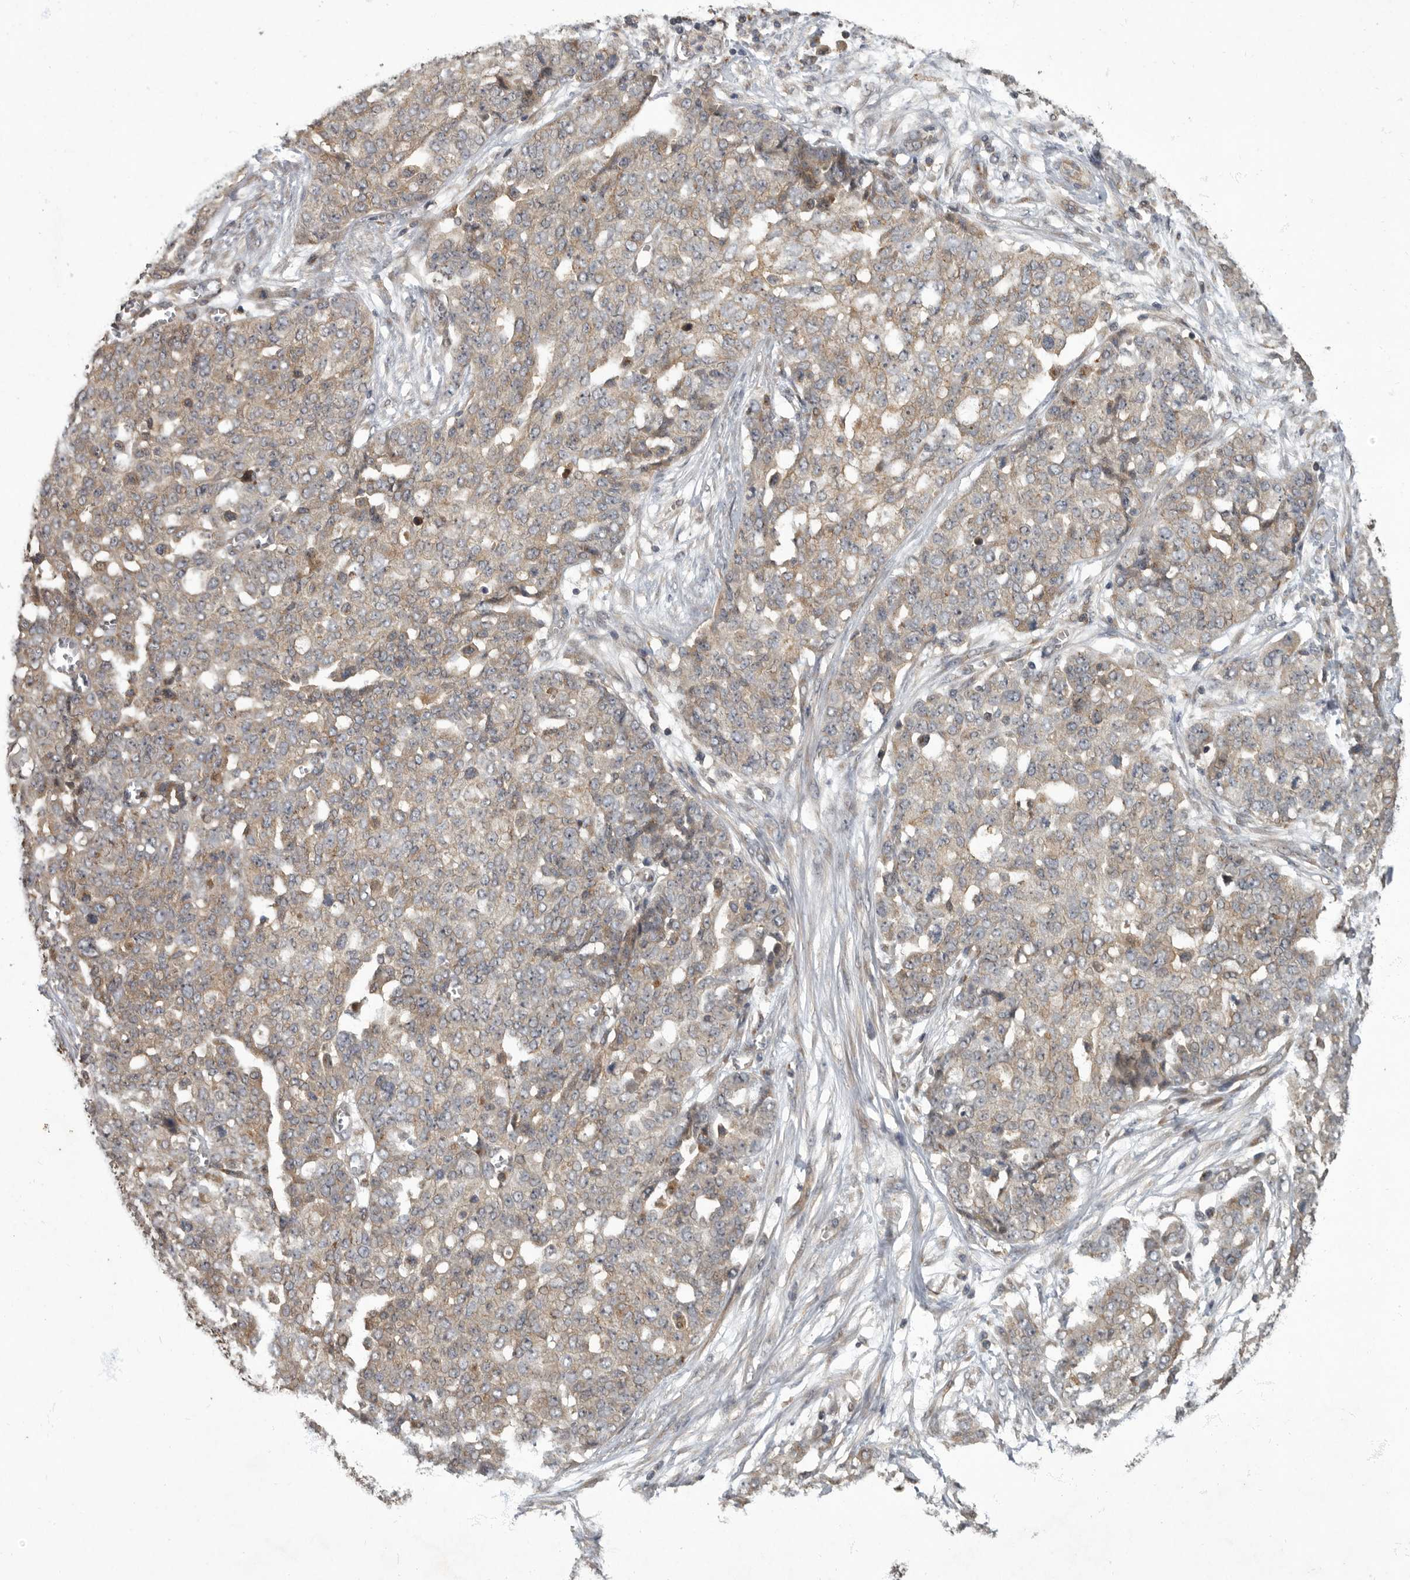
{"staining": {"intensity": "moderate", "quantity": "25%-75%", "location": "cytoplasmic/membranous"}, "tissue": "ovarian cancer", "cell_type": "Tumor cells", "image_type": "cancer", "snomed": [{"axis": "morphology", "description": "Cystadenocarcinoma, serous, NOS"}, {"axis": "topography", "description": "Soft tissue"}, {"axis": "topography", "description": "Ovary"}], "caption": "An image of human ovarian cancer (serous cystadenocarcinoma) stained for a protein demonstrates moderate cytoplasmic/membranous brown staining in tumor cells.", "gene": "IQCK", "patient": {"sex": "female", "age": 57}}